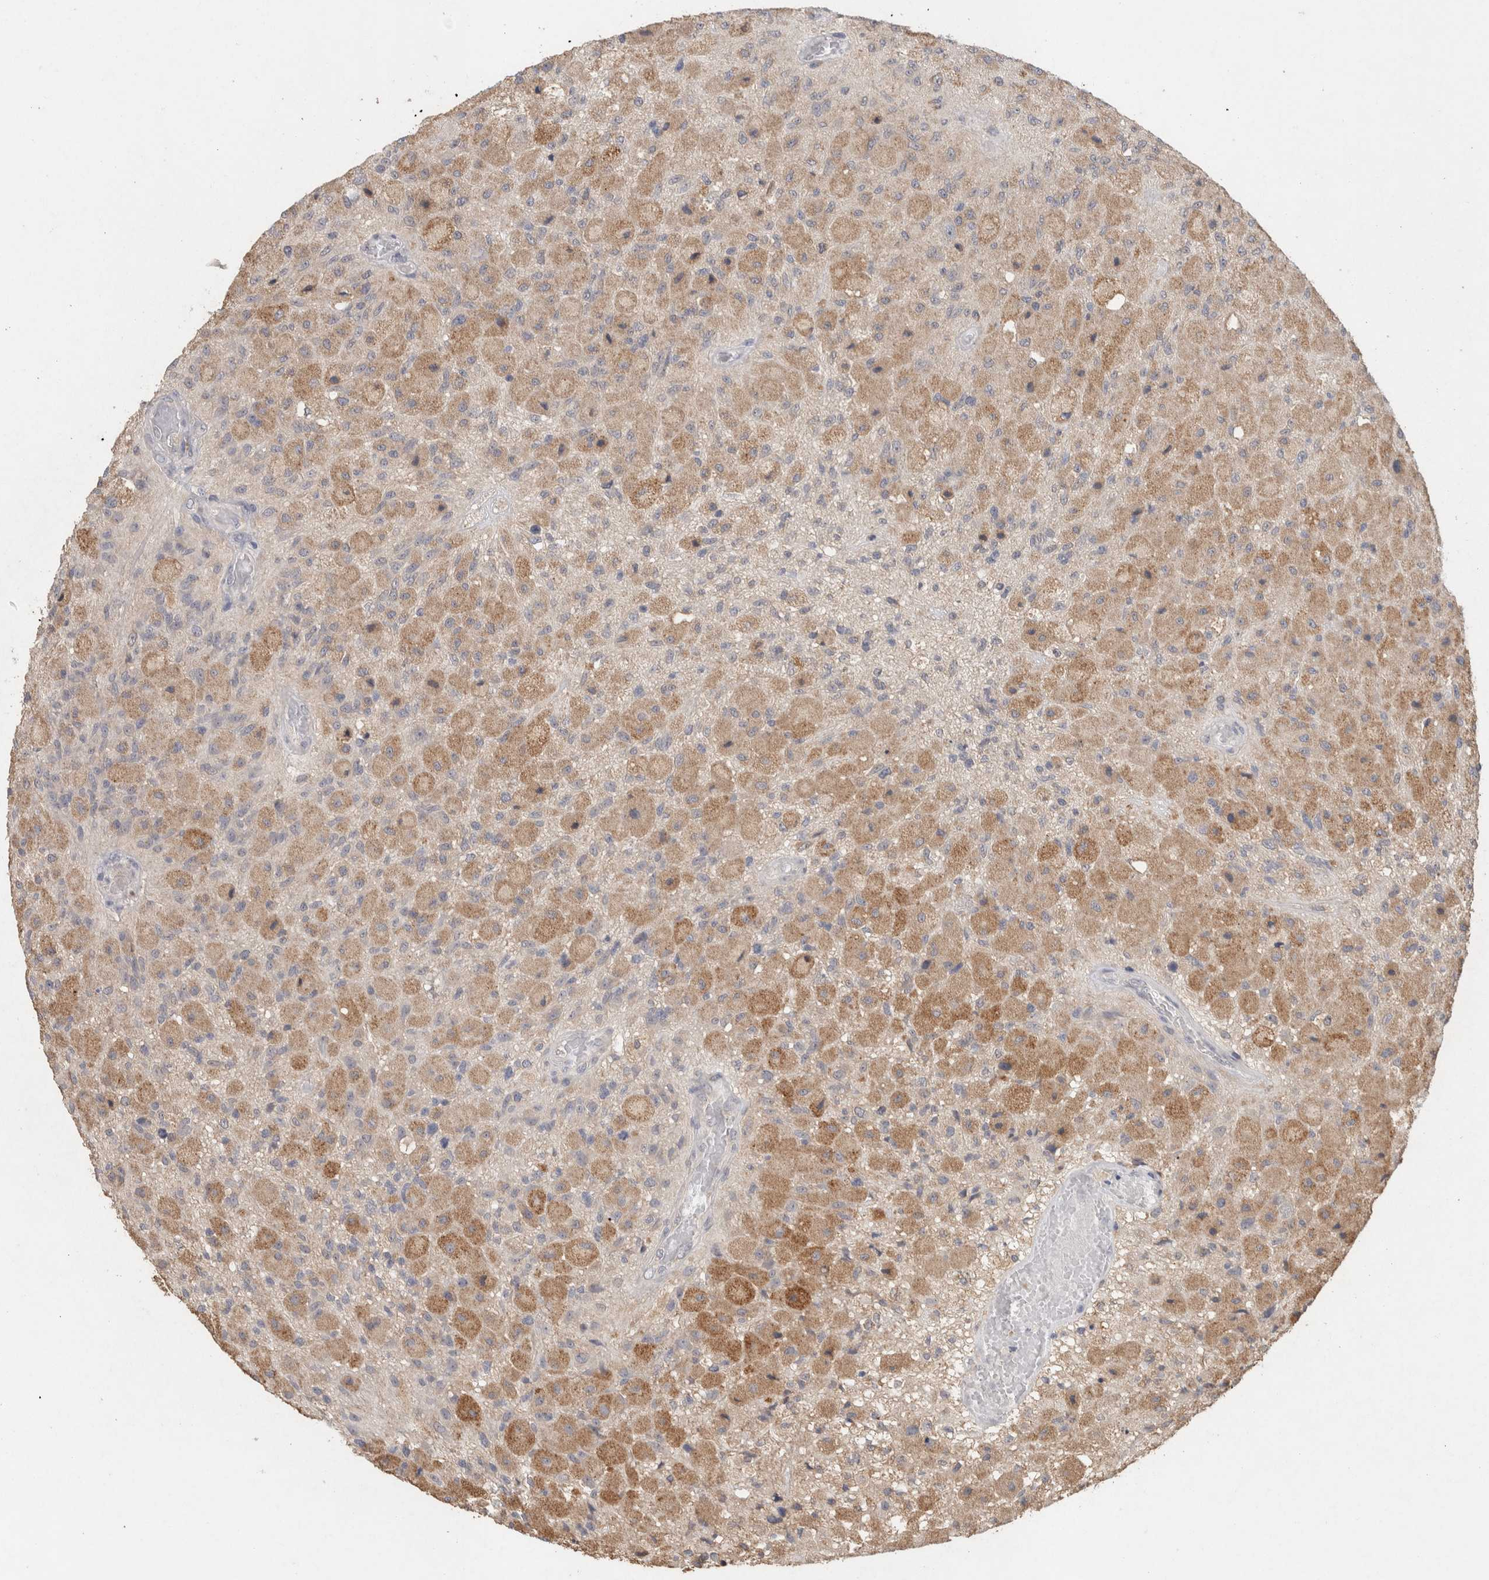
{"staining": {"intensity": "moderate", "quantity": ">75%", "location": "cytoplasmic/membranous"}, "tissue": "glioma", "cell_type": "Tumor cells", "image_type": "cancer", "snomed": [{"axis": "morphology", "description": "Normal tissue, NOS"}, {"axis": "morphology", "description": "Glioma, malignant, High grade"}, {"axis": "topography", "description": "Cerebral cortex"}], "caption": "Glioma was stained to show a protein in brown. There is medium levels of moderate cytoplasmic/membranous positivity in about >75% of tumor cells. The staining was performed using DAB, with brown indicating positive protein expression. Nuclei are stained blue with hematoxylin.", "gene": "RAB14", "patient": {"sex": "male", "age": 77}}